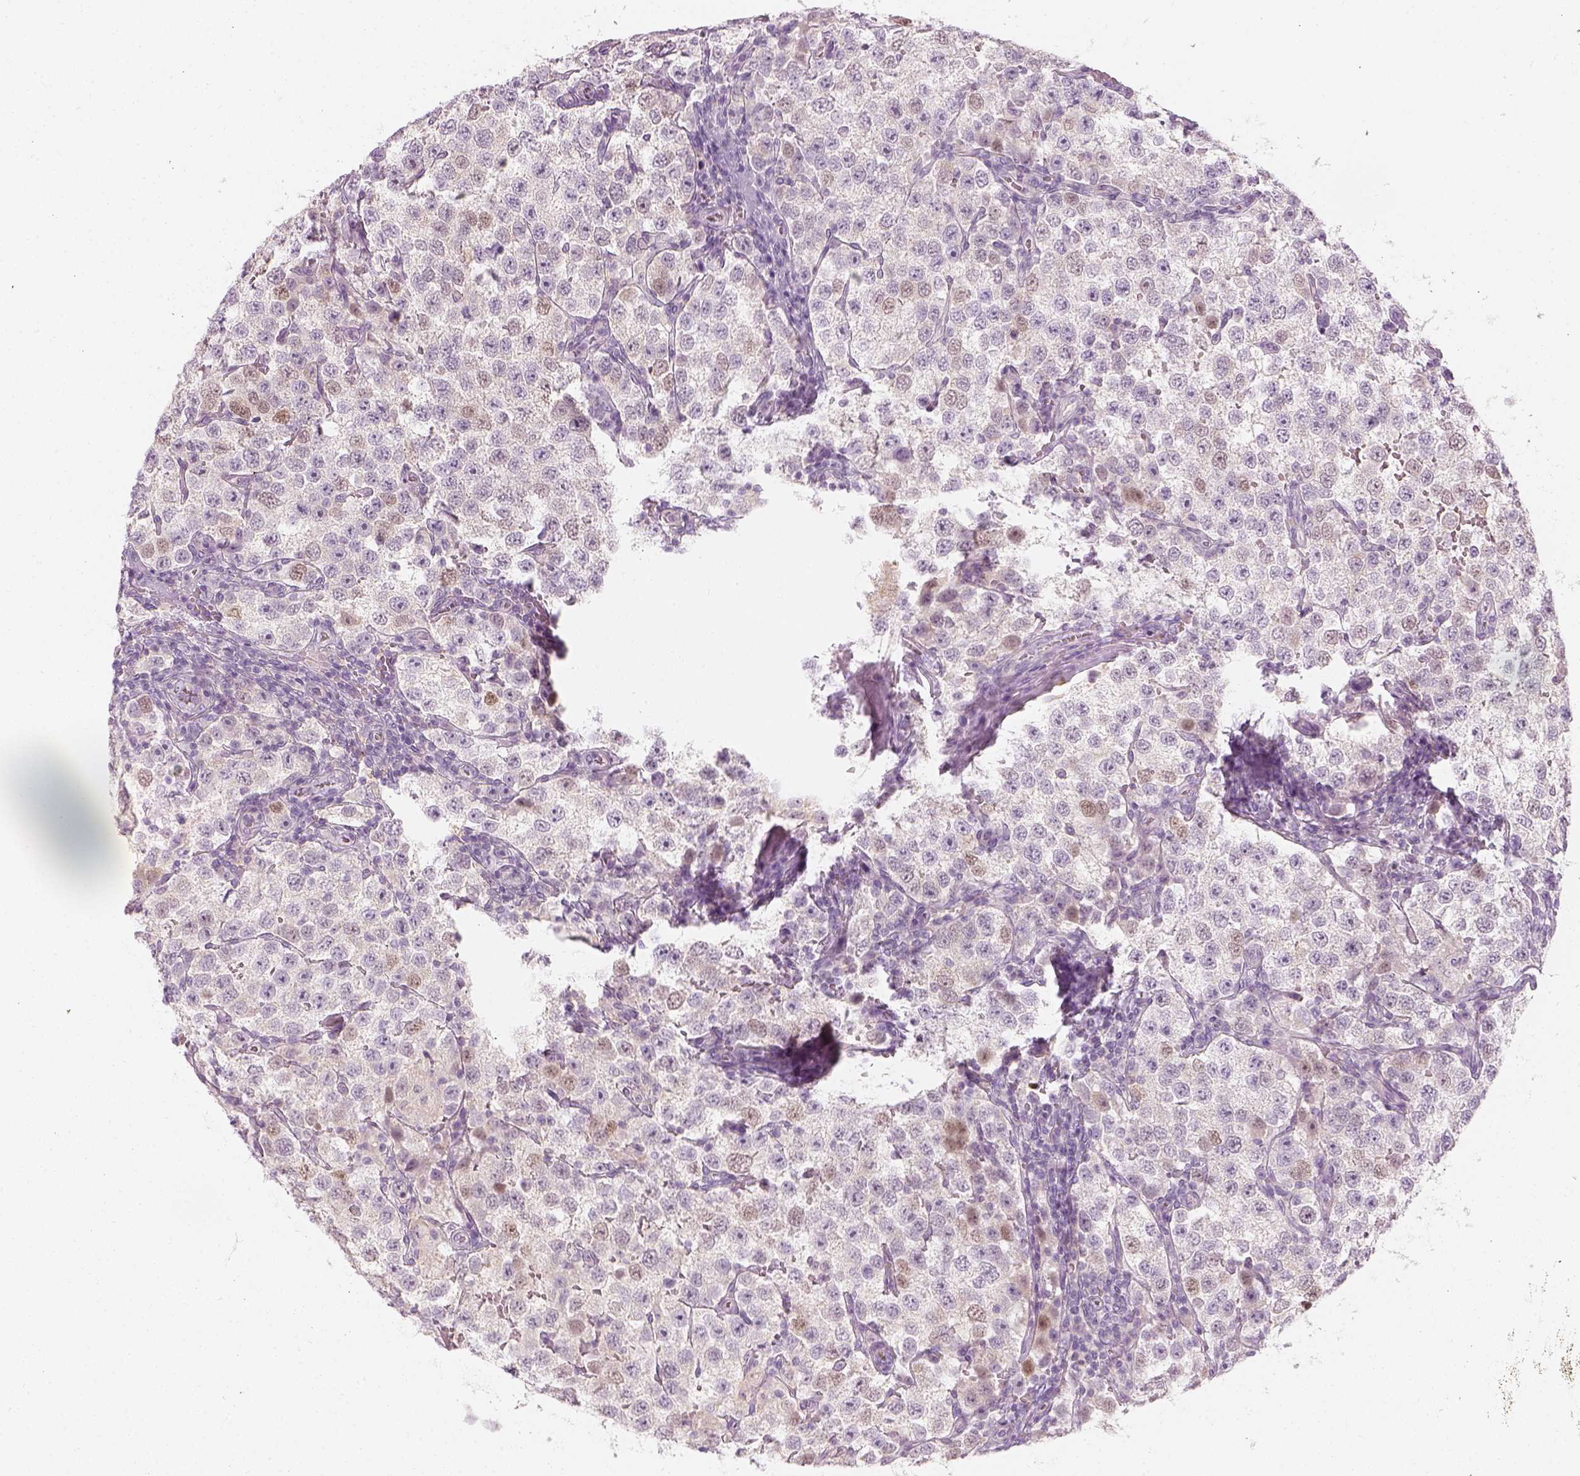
{"staining": {"intensity": "weak", "quantity": "<25%", "location": "nuclear"}, "tissue": "testis cancer", "cell_type": "Tumor cells", "image_type": "cancer", "snomed": [{"axis": "morphology", "description": "Seminoma, NOS"}, {"axis": "topography", "description": "Testis"}], "caption": "Tumor cells show no significant positivity in testis cancer (seminoma).", "gene": "PRAME", "patient": {"sex": "male", "age": 37}}